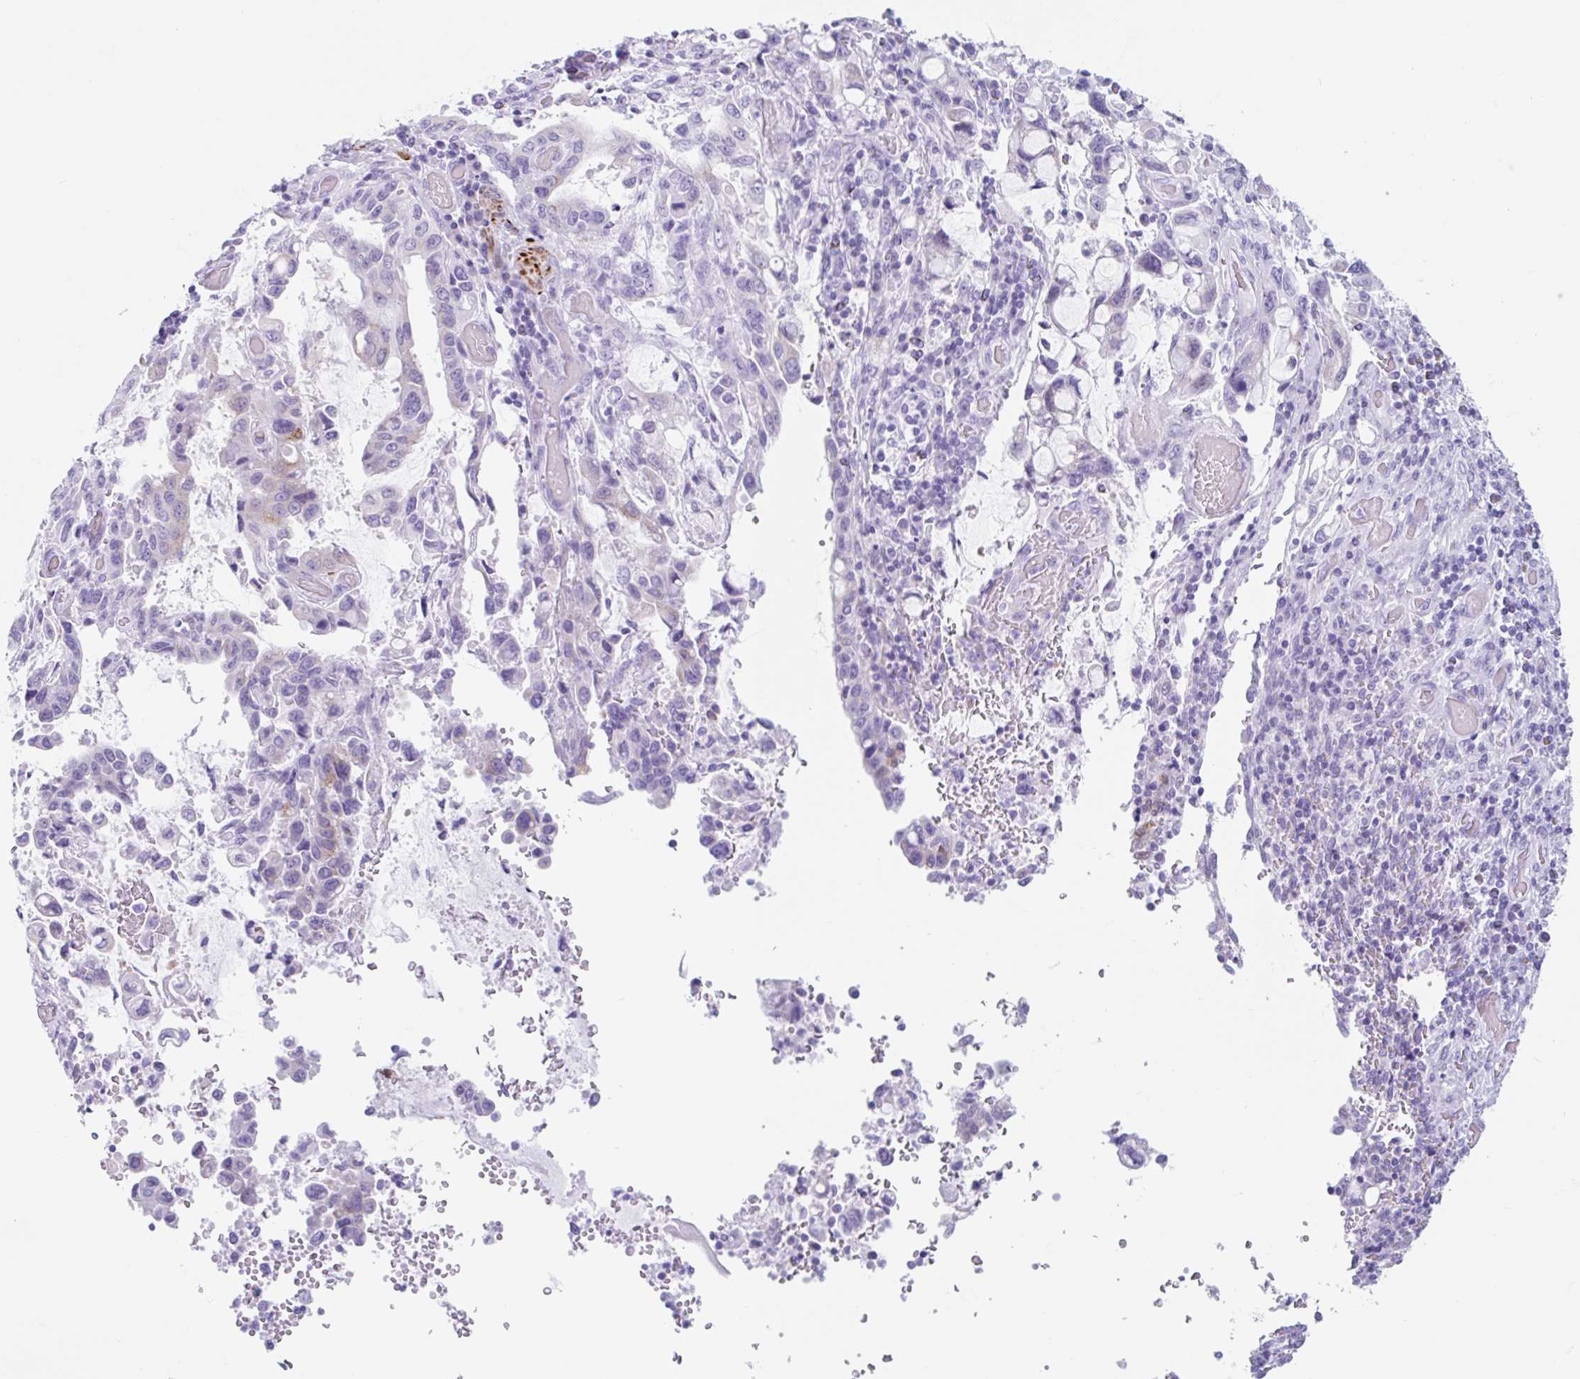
{"staining": {"intensity": "moderate", "quantity": "<25%", "location": "cytoplasmic/membranous"}, "tissue": "stomach cancer", "cell_type": "Tumor cells", "image_type": "cancer", "snomed": [{"axis": "morphology", "description": "Adenocarcinoma, NOS"}, {"axis": "topography", "description": "Stomach, upper"}, {"axis": "topography", "description": "Stomach"}], "caption": "The histopathology image shows a brown stain indicating the presence of a protein in the cytoplasmic/membranous of tumor cells in stomach cancer (adenocarcinoma).", "gene": "CPTP", "patient": {"sex": "male", "age": 62}}